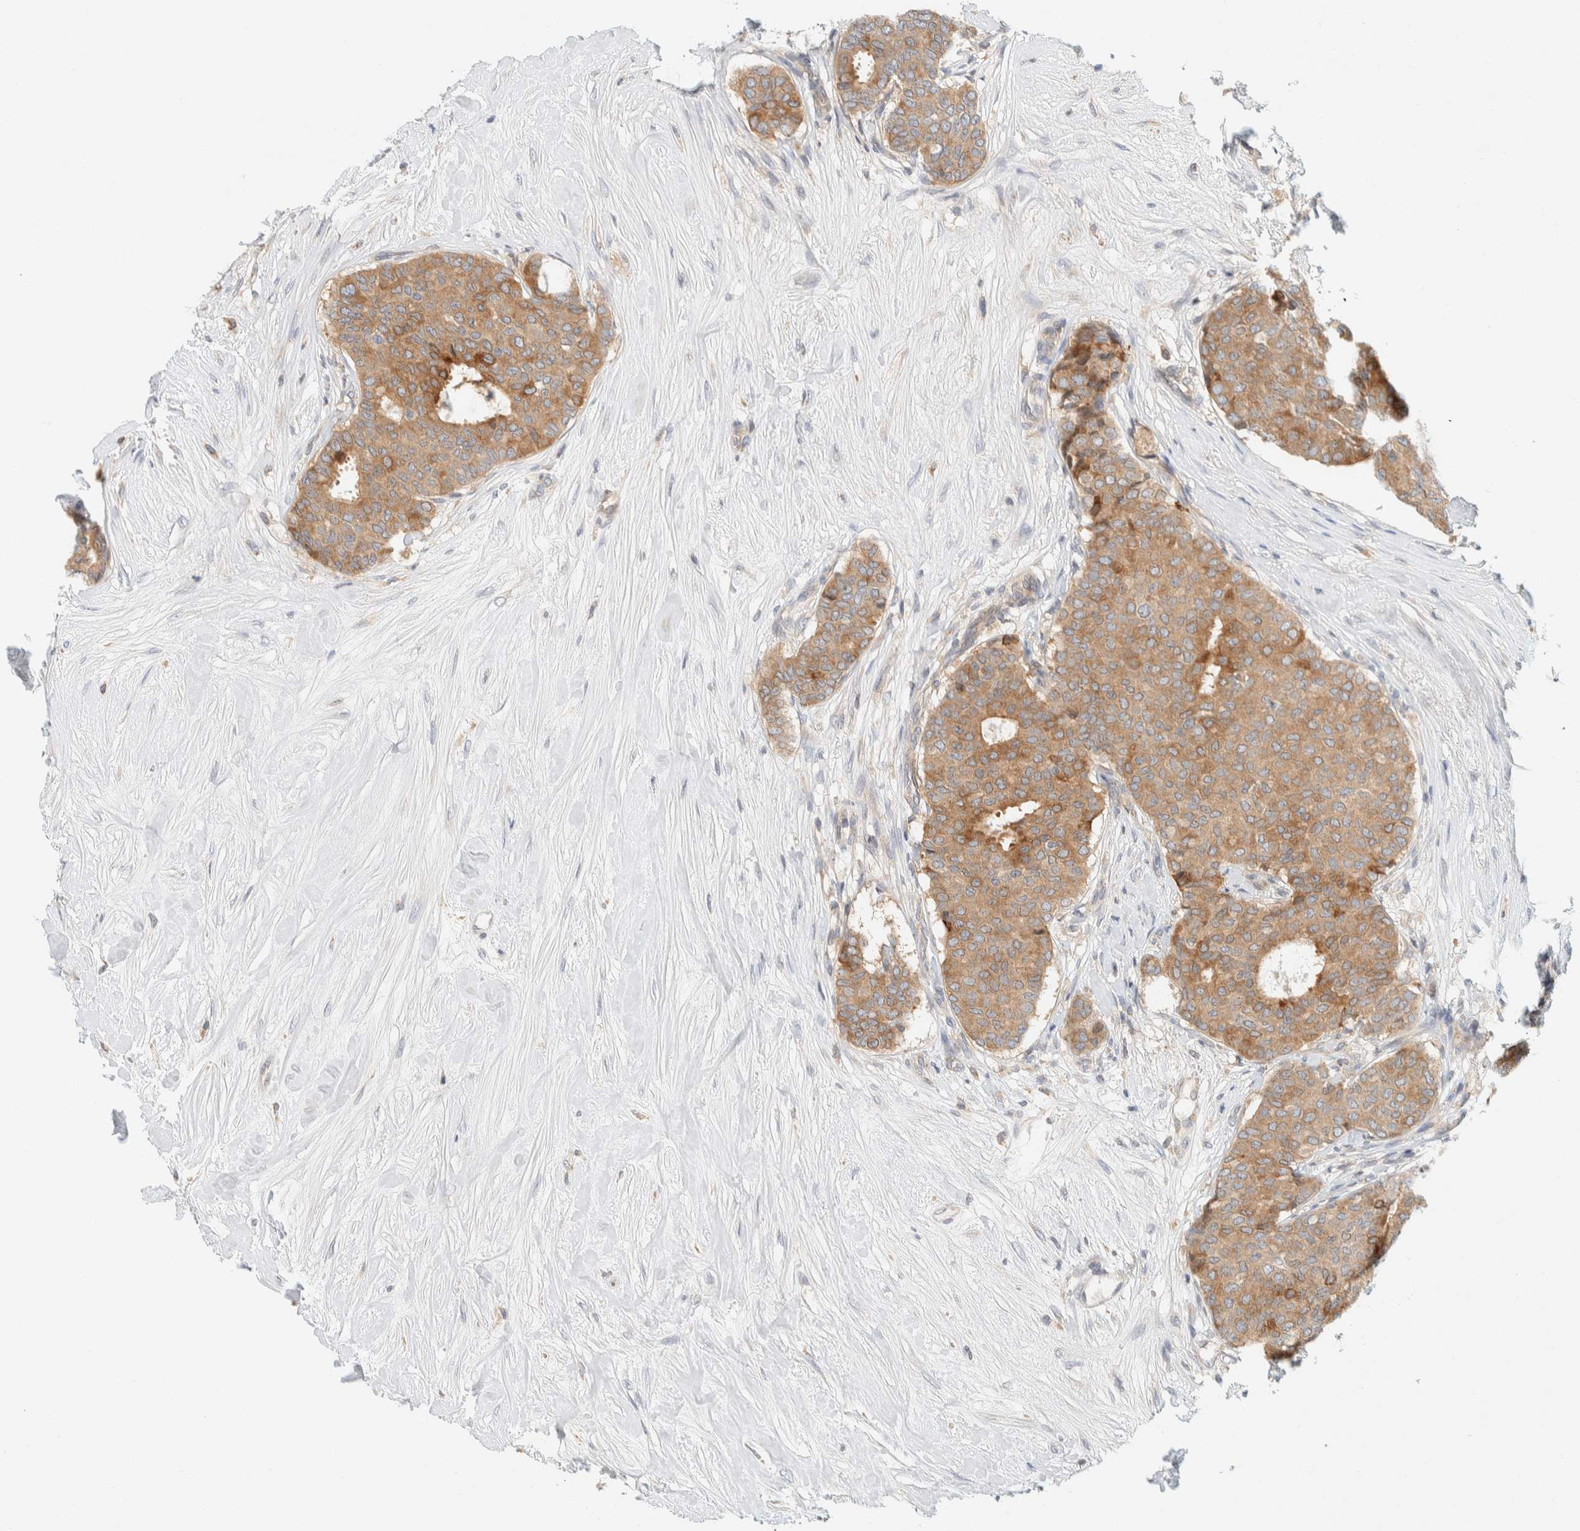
{"staining": {"intensity": "moderate", "quantity": ">75%", "location": "cytoplasmic/membranous"}, "tissue": "breast cancer", "cell_type": "Tumor cells", "image_type": "cancer", "snomed": [{"axis": "morphology", "description": "Duct carcinoma"}, {"axis": "topography", "description": "Breast"}], "caption": "Immunohistochemistry image of human breast cancer (infiltrating ductal carcinoma) stained for a protein (brown), which demonstrates medium levels of moderate cytoplasmic/membranous staining in about >75% of tumor cells.", "gene": "SUMF2", "patient": {"sex": "female", "age": 75}}